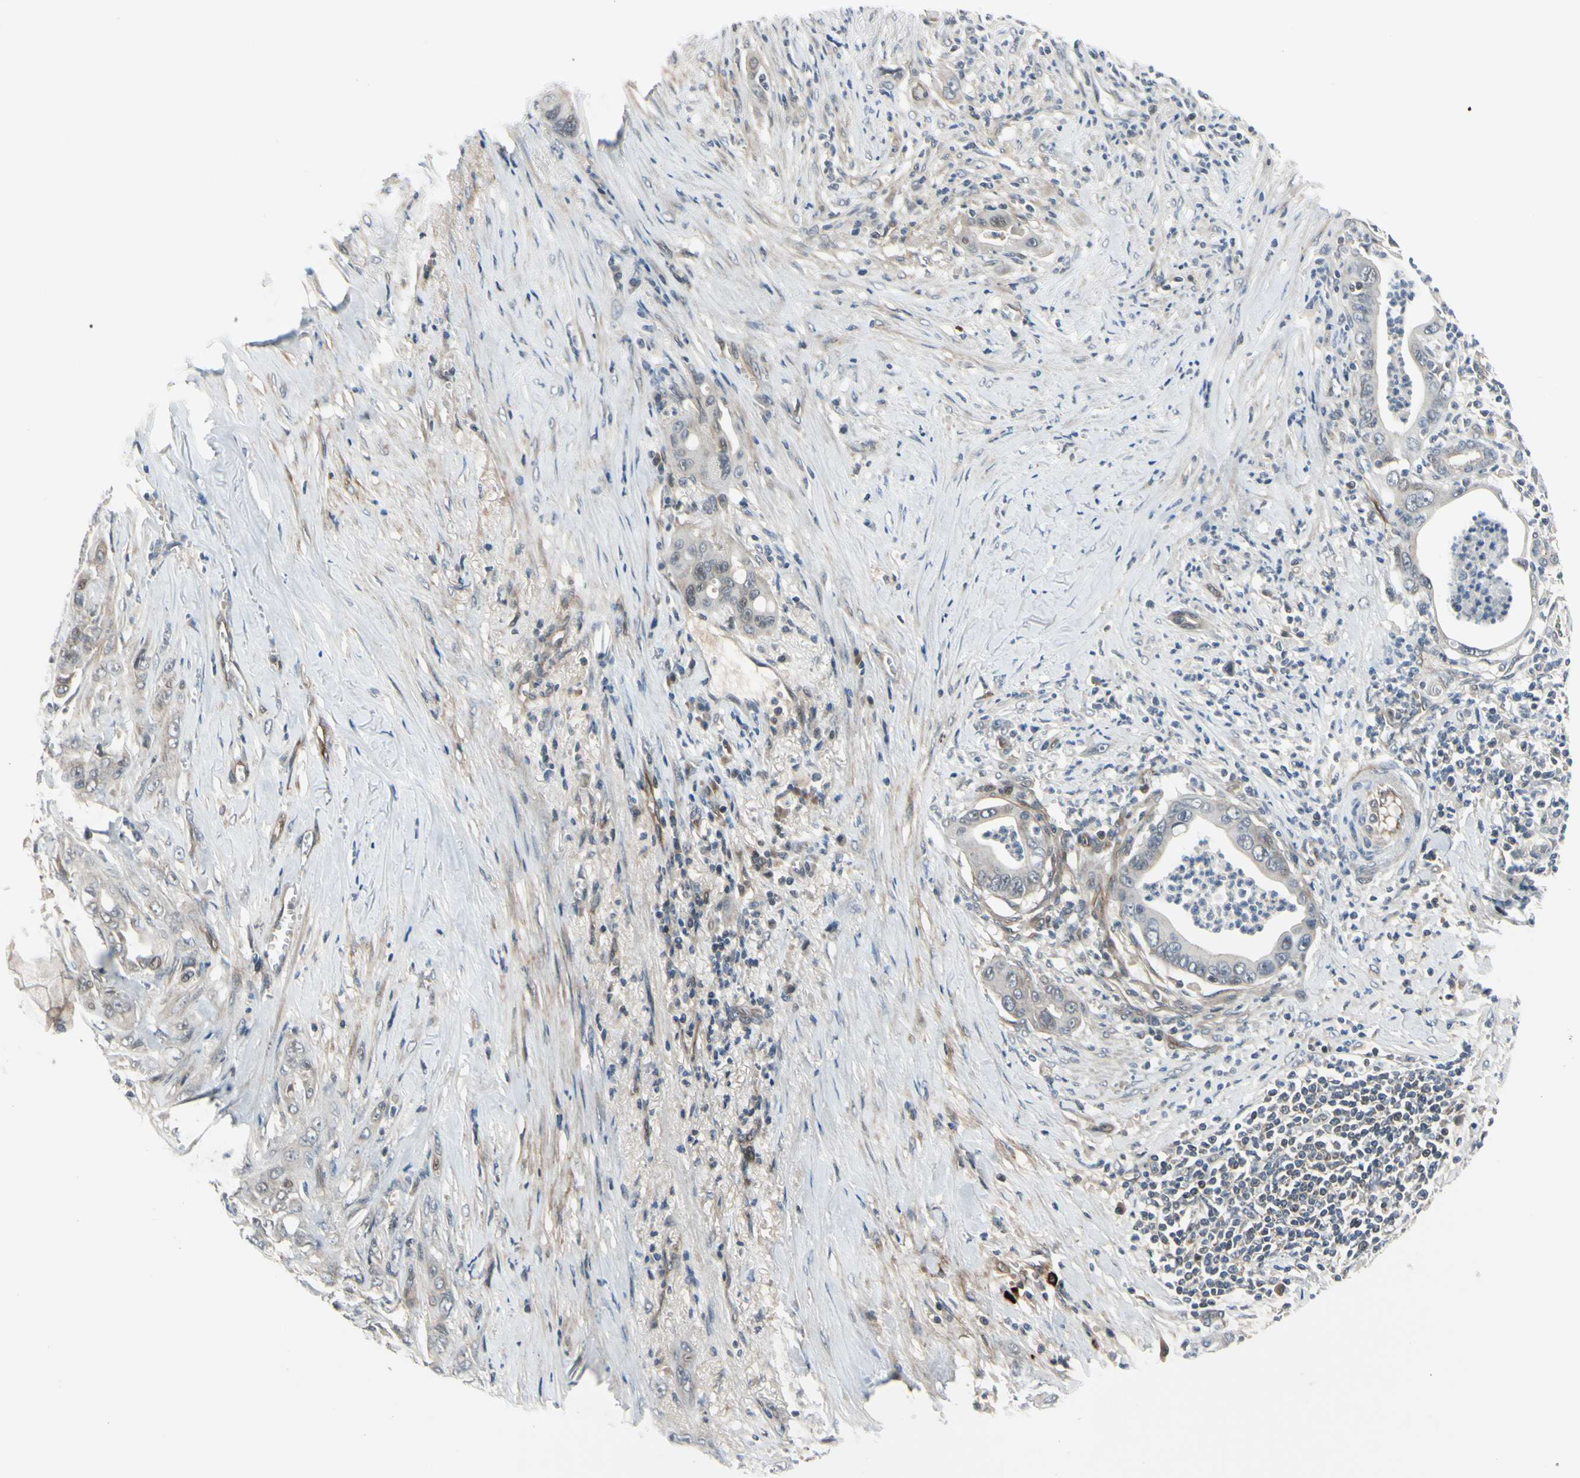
{"staining": {"intensity": "weak", "quantity": "25%-75%", "location": "cytoplasmic/membranous,nuclear"}, "tissue": "pancreatic cancer", "cell_type": "Tumor cells", "image_type": "cancer", "snomed": [{"axis": "morphology", "description": "Adenocarcinoma, NOS"}, {"axis": "topography", "description": "Pancreas"}], "caption": "Pancreatic adenocarcinoma stained with a protein marker reveals weak staining in tumor cells.", "gene": "COMMD9", "patient": {"sex": "male", "age": 59}}